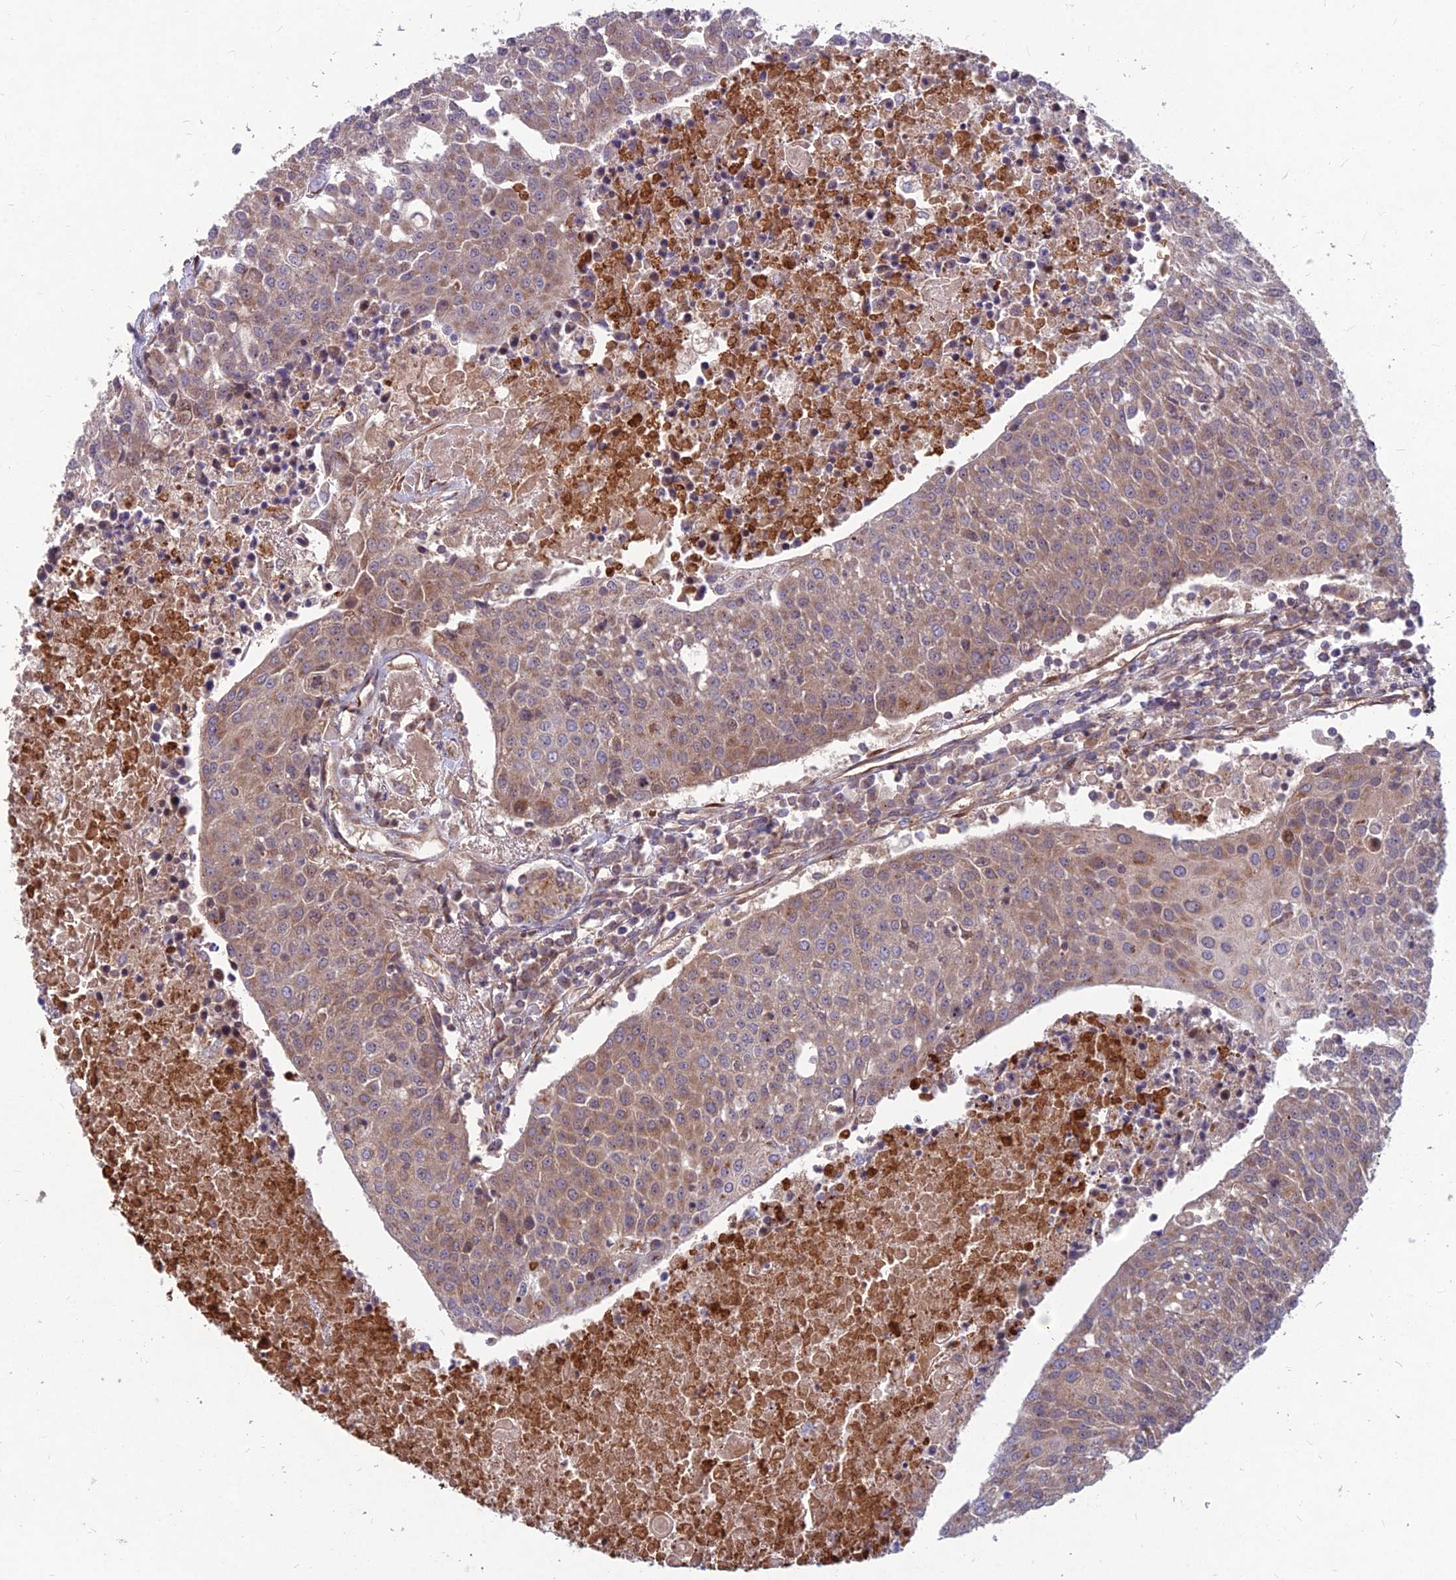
{"staining": {"intensity": "moderate", "quantity": "25%-75%", "location": "cytoplasmic/membranous"}, "tissue": "urothelial cancer", "cell_type": "Tumor cells", "image_type": "cancer", "snomed": [{"axis": "morphology", "description": "Urothelial carcinoma, High grade"}, {"axis": "topography", "description": "Urinary bladder"}], "caption": "Protein expression analysis of human urothelial cancer reveals moderate cytoplasmic/membranous staining in about 25%-75% of tumor cells. The protein of interest is shown in brown color, while the nuclei are stained blue.", "gene": "MFSD8", "patient": {"sex": "female", "age": 85}}